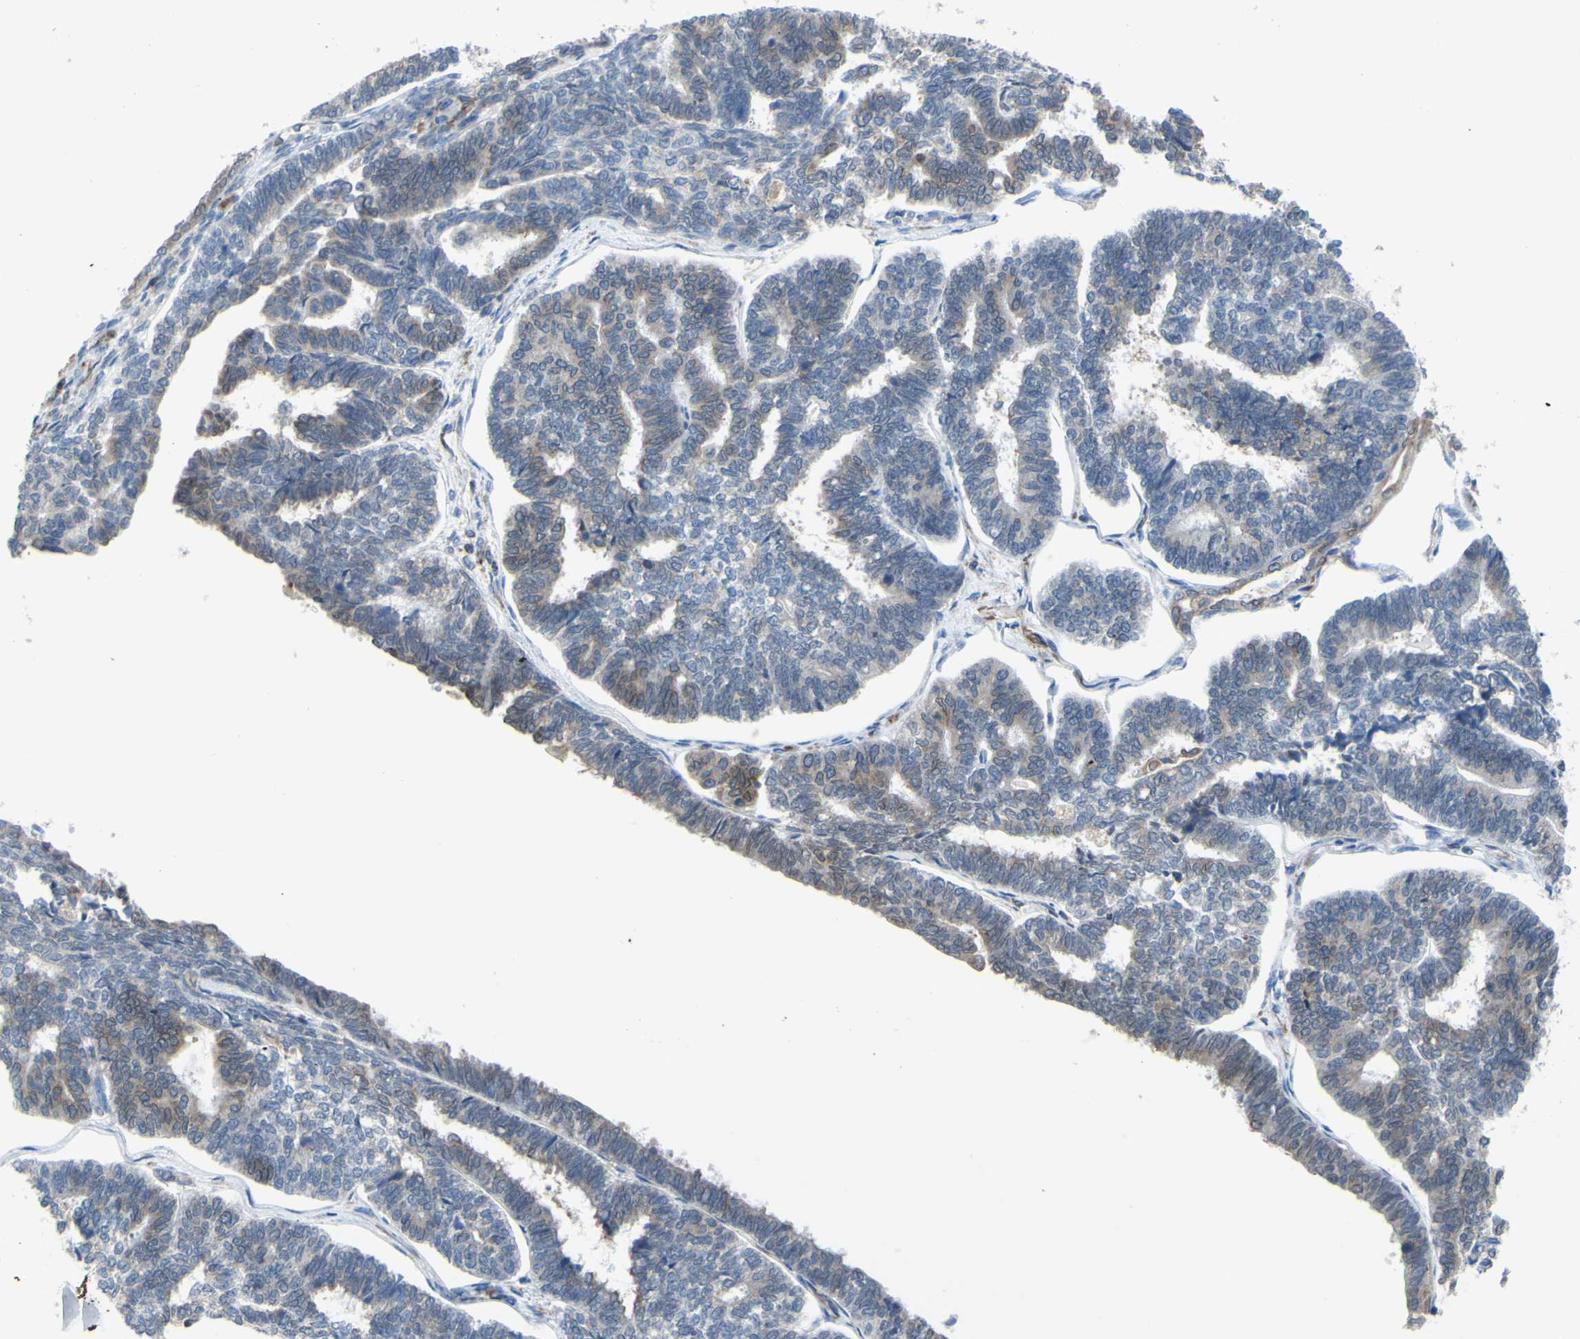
{"staining": {"intensity": "weak", "quantity": "<25%", "location": "cytoplasmic/membranous"}, "tissue": "endometrial cancer", "cell_type": "Tumor cells", "image_type": "cancer", "snomed": [{"axis": "morphology", "description": "Adenocarcinoma, NOS"}, {"axis": "topography", "description": "Endometrium"}], "caption": "Human endometrial cancer (adenocarcinoma) stained for a protein using immunohistochemistry shows no expression in tumor cells.", "gene": "MGST2", "patient": {"sex": "female", "age": 70}}